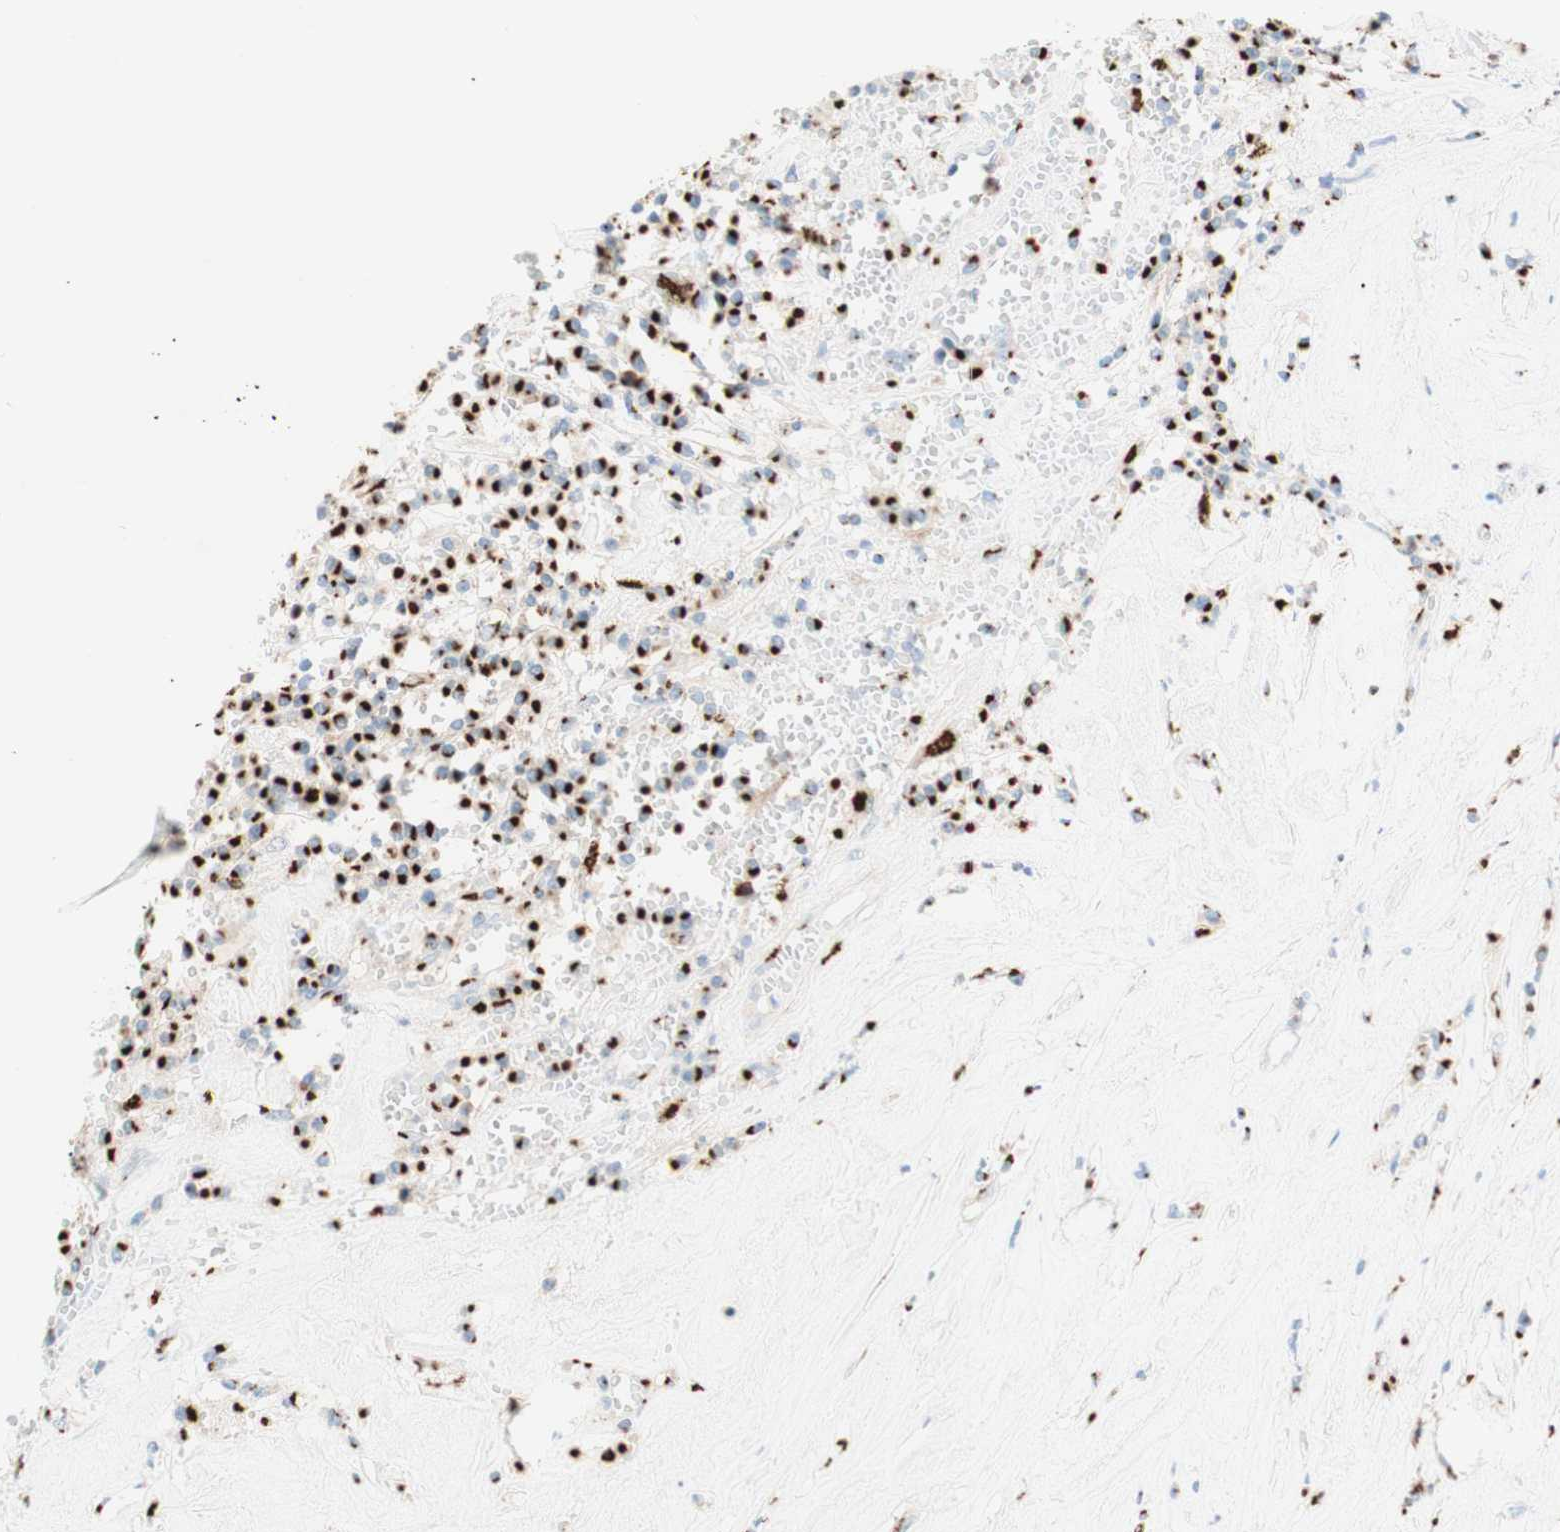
{"staining": {"intensity": "strong", "quantity": ">75%", "location": "cytoplasmic/membranous"}, "tissue": "head and neck cancer", "cell_type": "Tumor cells", "image_type": "cancer", "snomed": [{"axis": "morphology", "description": "Adenocarcinoma, NOS"}, {"axis": "topography", "description": "Salivary gland"}, {"axis": "topography", "description": "Head-Neck"}], "caption": "IHC (DAB (3,3'-diaminobenzidine)) staining of head and neck adenocarcinoma reveals strong cytoplasmic/membranous protein positivity in approximately >75% of tumor cells. (Stains: DAB (3,3'-diaminobenzidine) in brown, nuclei in blue, Microscopy: brightfield microscopy at high magnification).", "gene": "GOLGB1", "patient": {"sex": "female", "age": 65}}